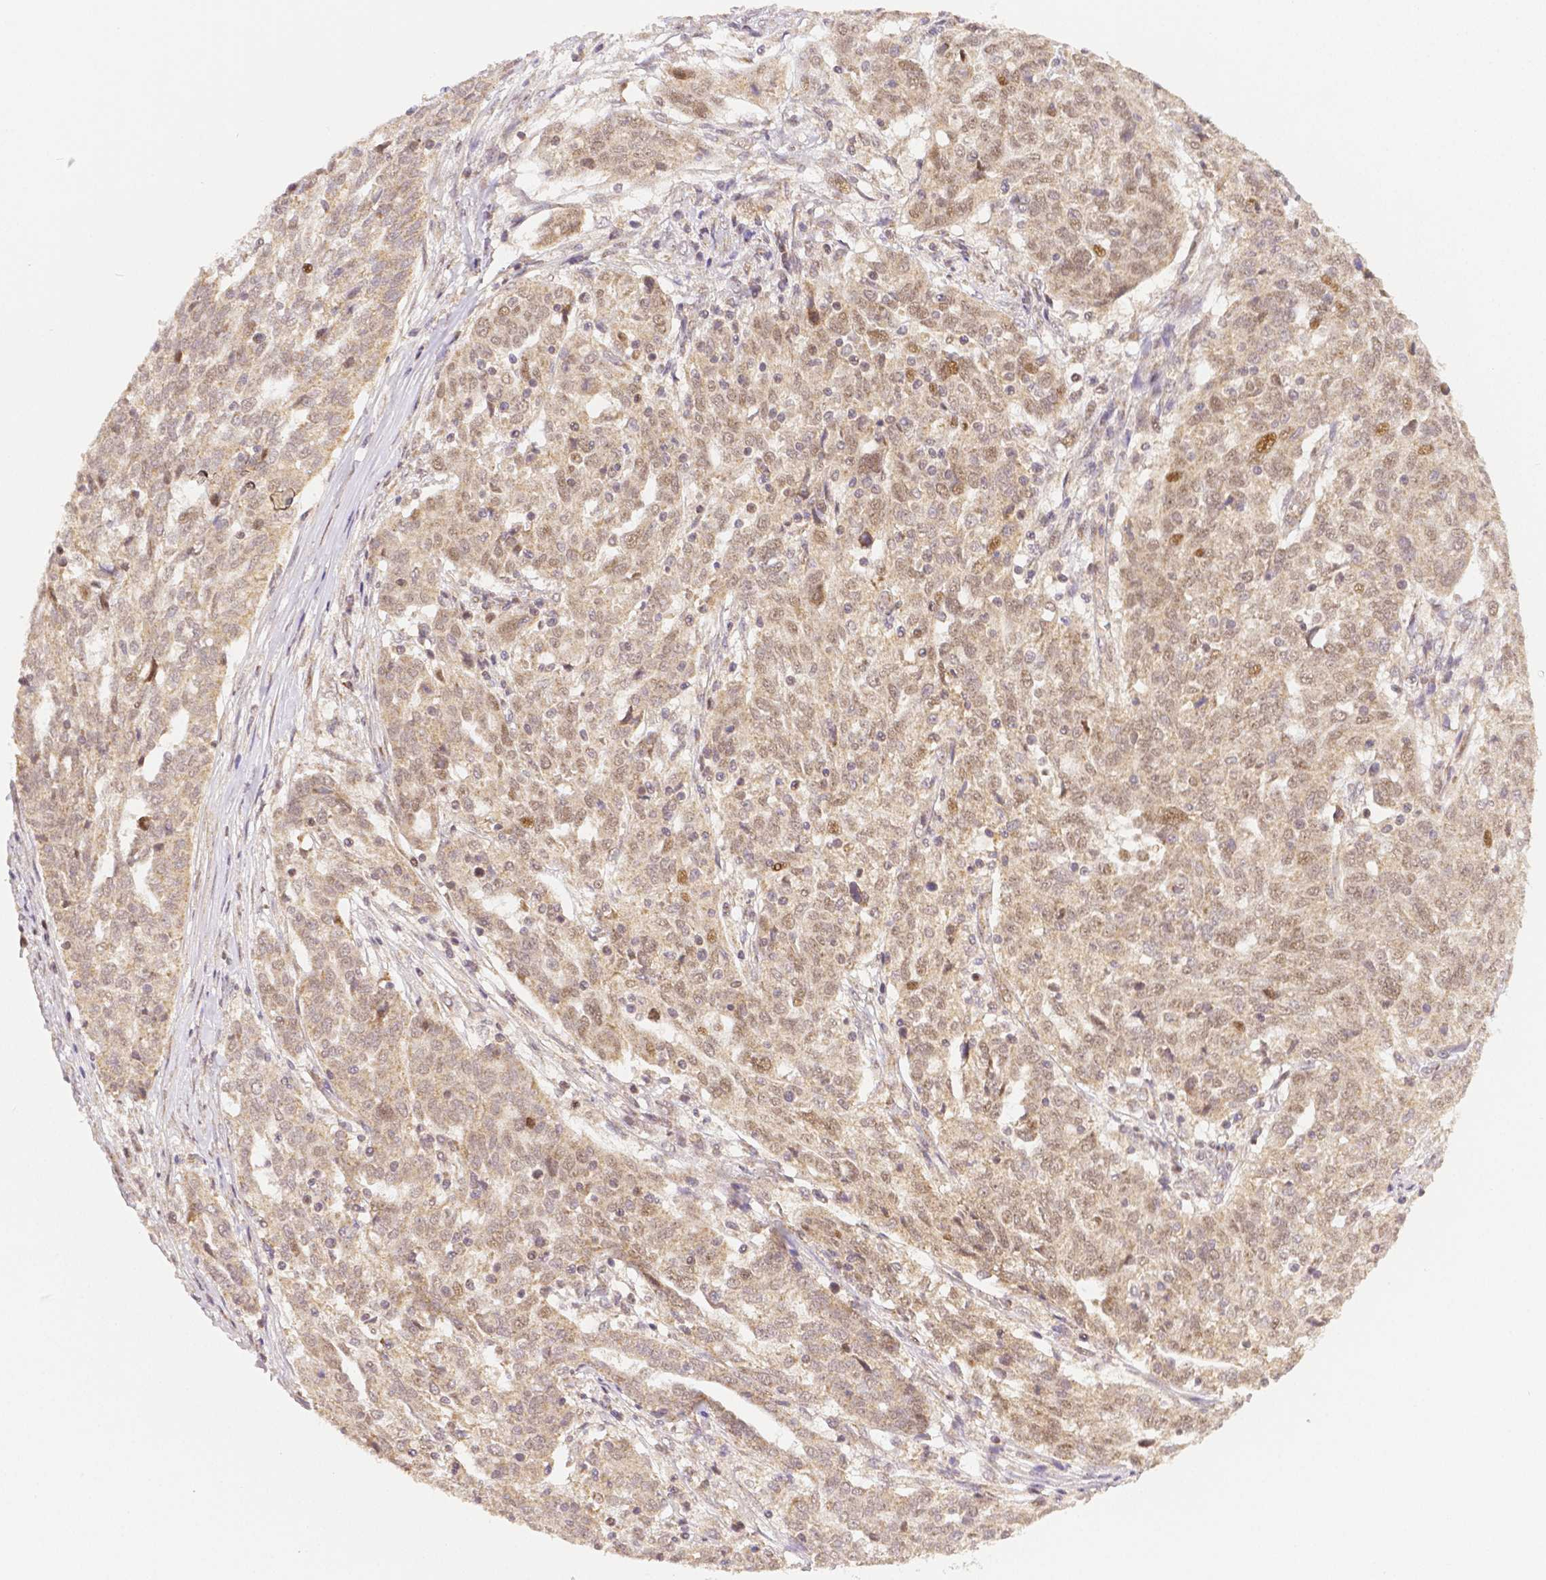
{"staining": {"intensity": "weak", "quantity": ">75%", "location": "cytoplasmic/membranous,nuclear"}, "tissue": "ovarian cancer", "cell_type": "Tumor cells", "image_type": "cancer", "snomed": [{"axis": "morphology", "description": "Cystadenocarcinoma, serous, NOS"}, {"axis": "topography", "description": "Ovary"}], "caption": "Immunohistochemistry micrograph of neoplastic tissue: human ovarian cancer stained using immunohistochemistry displays low levels of weak protein expression localized specifically in the cytoplasmic/membranous and nuclear of tumor cells, appearing as a cytoplasmic/membranous and nuclear brown color.", "gene": "RHOT1", "patient": {"sex": "female", "age": 67}}